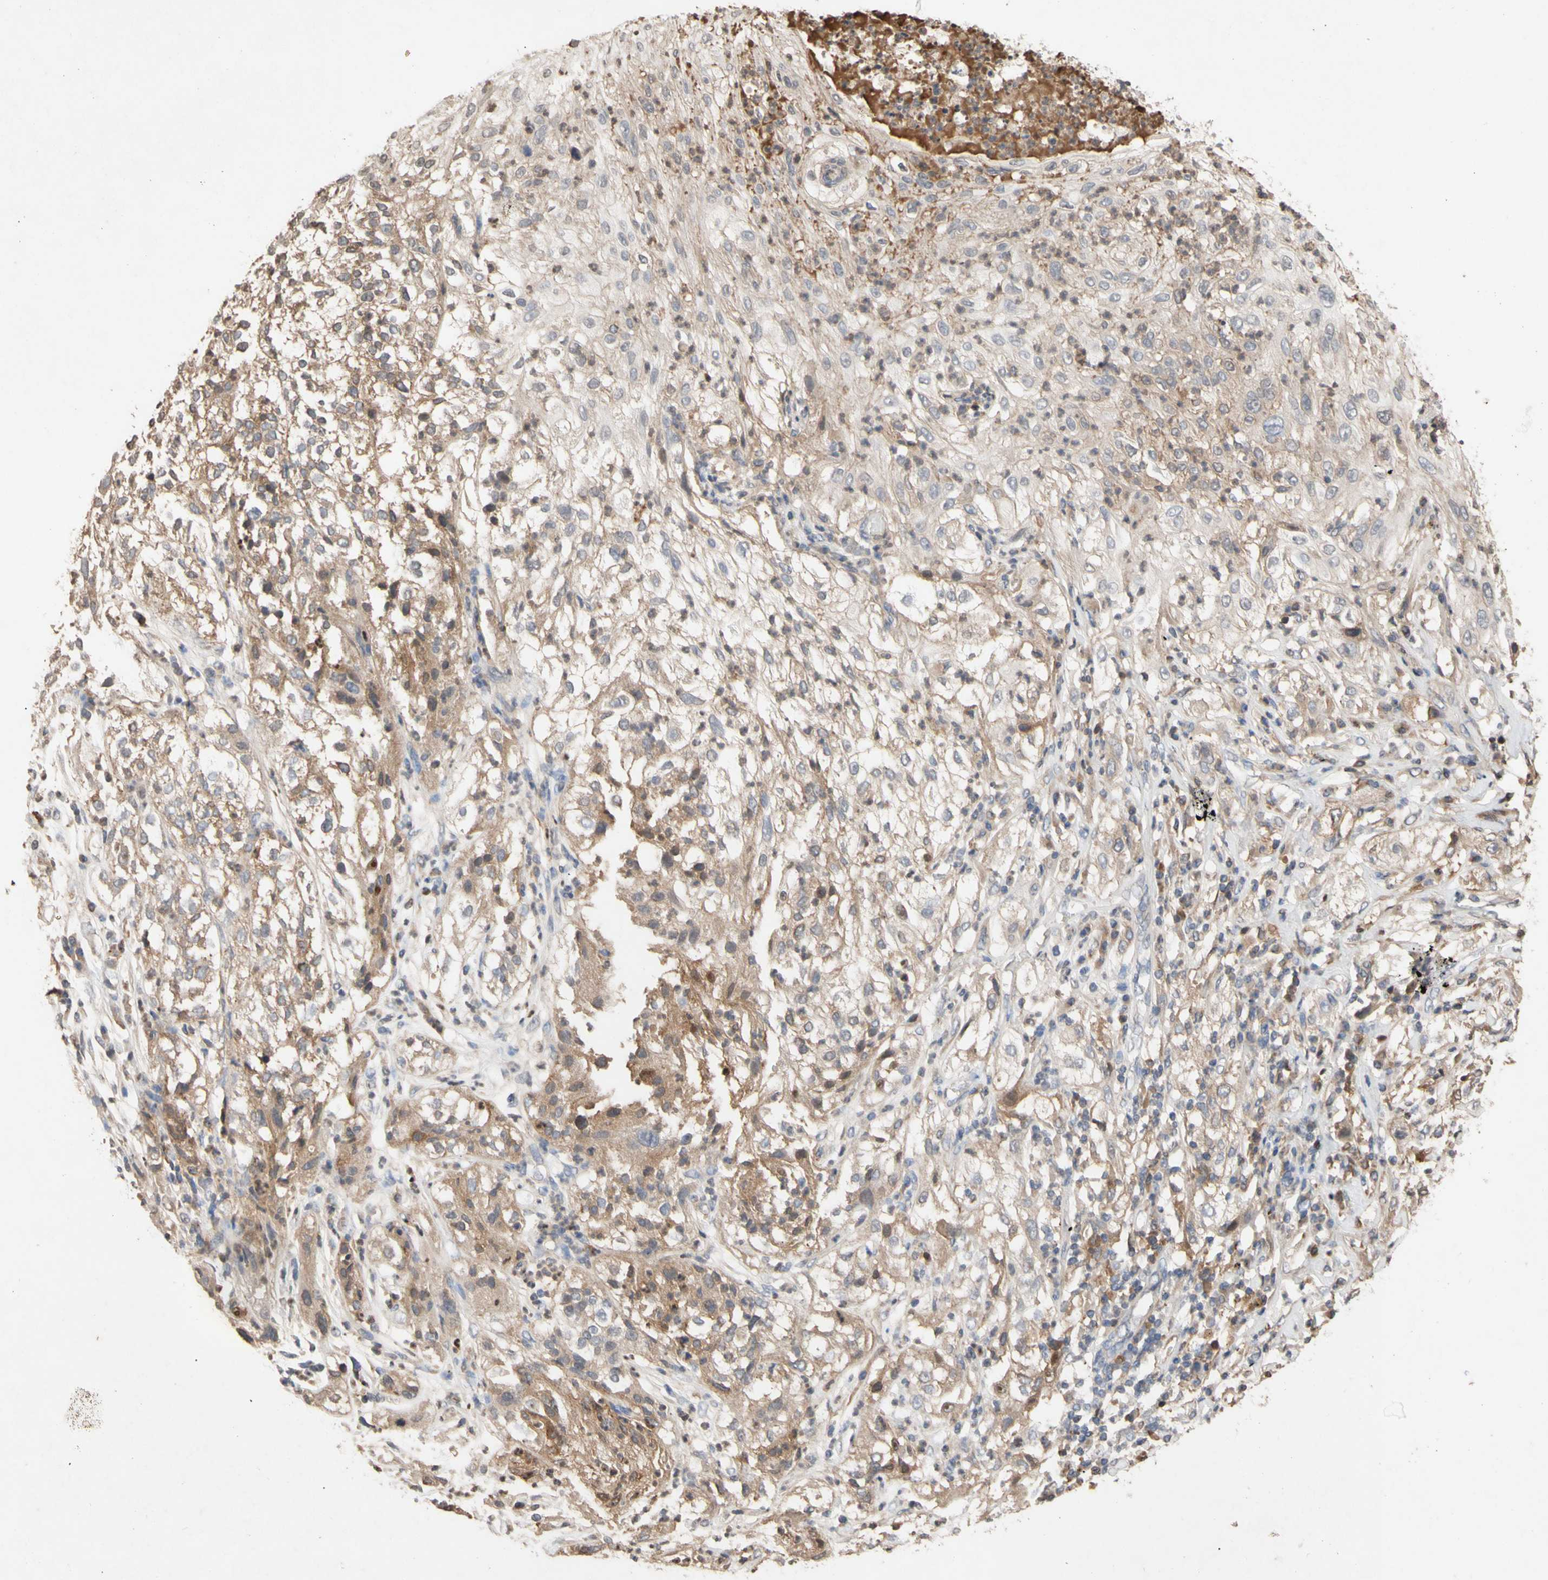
{"staining": {"intensity": "moderate", "quantity": "25%-75%", "location": "cytoplasmic/membranous"}, "tissue": "lung cancer", "cell_type": "Tumor cells", "image_type": "cancer", "snomed": [{"axis": "morphology", "description": "Inflammation, NOS"}, {"axis": "morphology", "description": "Squamous cell carcinoma, NOS"}, {"axis": "topography", "description": "Lymph node"}, {"axis": "topography", "description": "Soft tissue"}, {"axis": "topography", "description": "Lung"}], "caption": "Tumor cells show moderate cytoplasmic/membranous positivity in approximately 25%-75% of cells in lung cancer (squamous cell carcinoma). (DAB IHC, brown staining for protein, blue staining for nuclei).", "gene": "NECTIN3", "patient": {"sex": "male", "age": 66}}